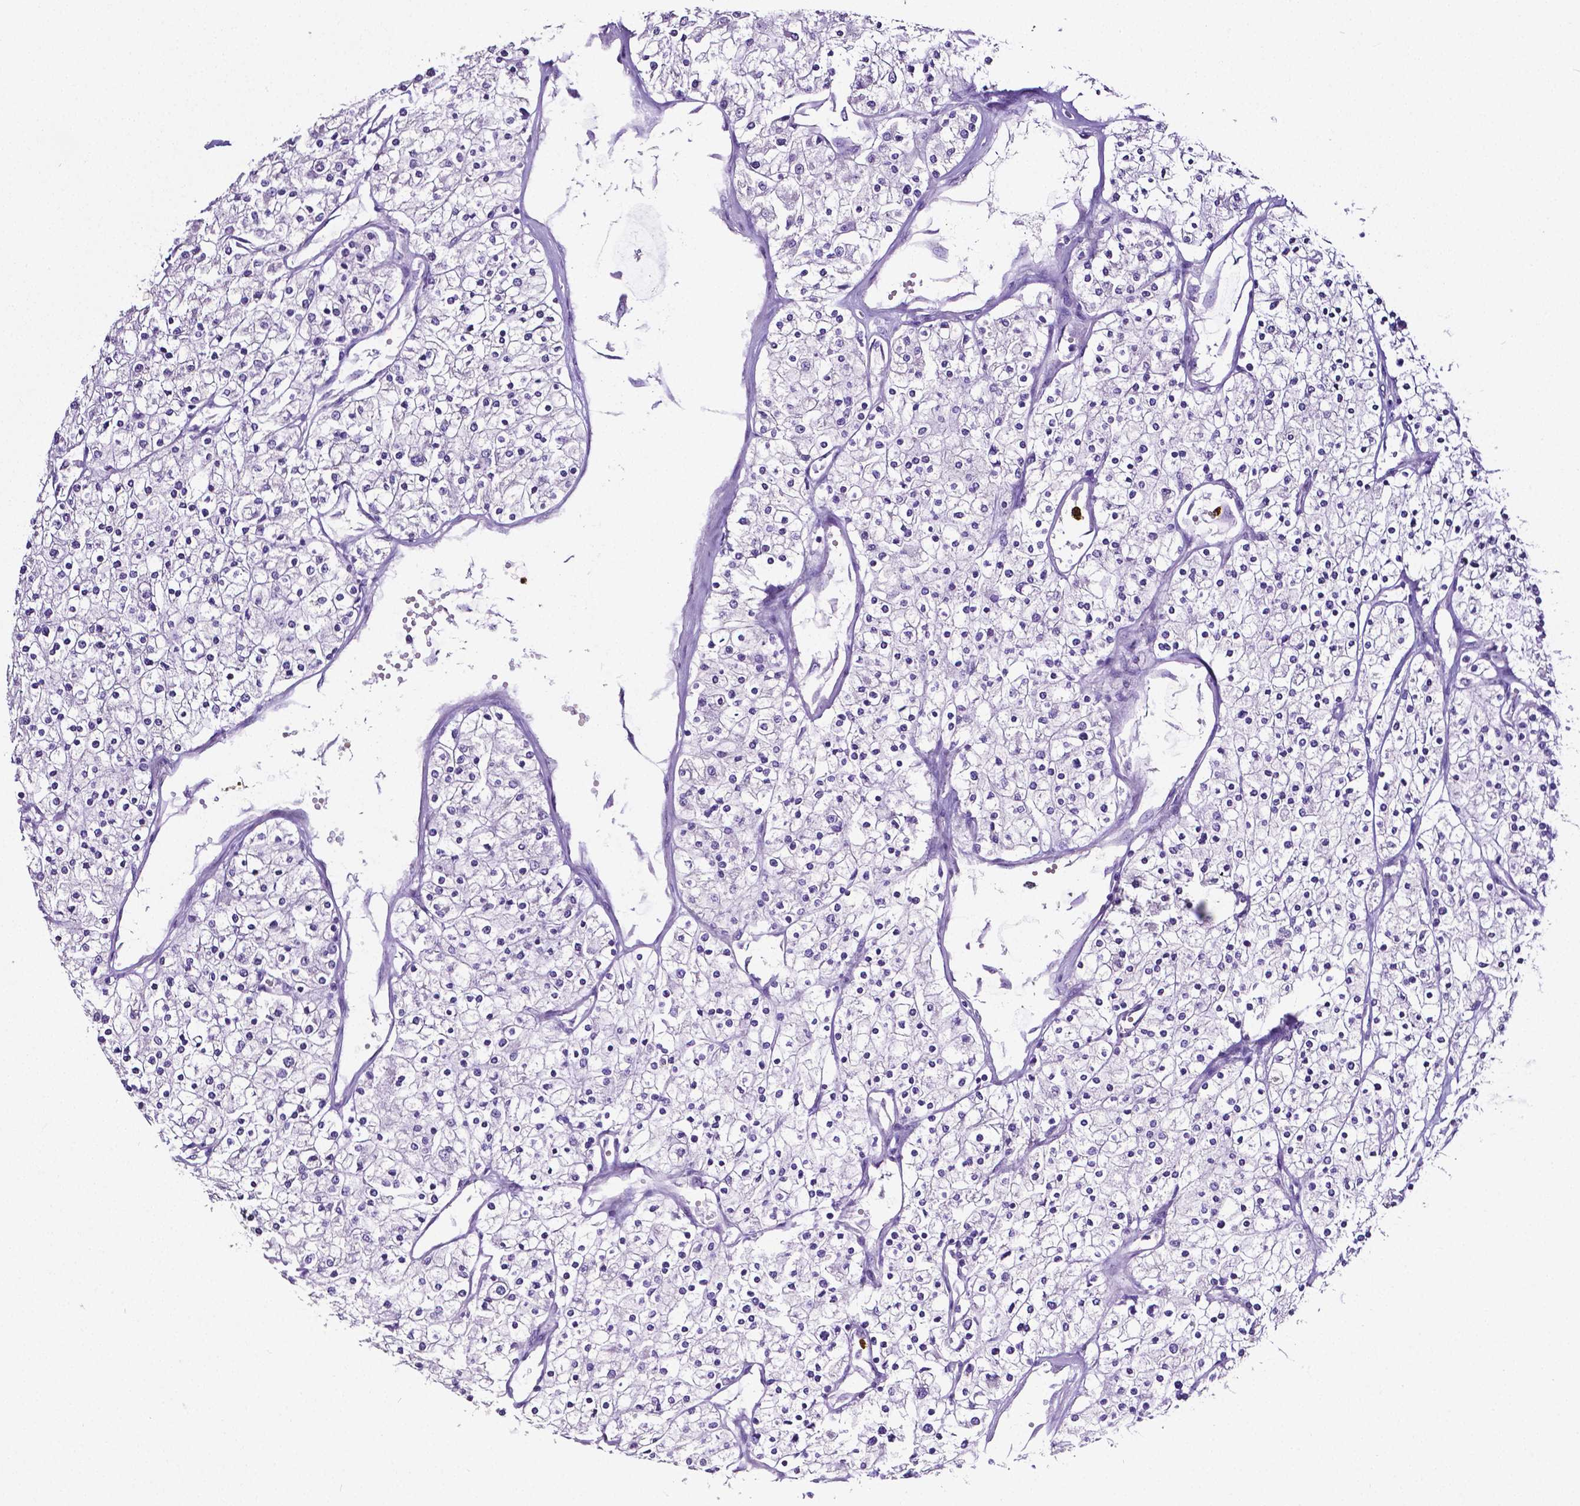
{"staining": {"intensity": "negative", "quantity": "none", "location": "none"}, "tissue": "renal cancer", "cell_type": "Tumor cells", "image_type": "cancer", "snomed": [{"axis": "morphology", "description": "Adenocarcinoma, NOS"}, {"axis": "topography", "description": "Kidney"}], "caption": "IHC of renal cancer shows no positivity in tumor cells. (Brightfield microscopy of DAB immunohistochemistry (IHC) at high magnification).", "gene": "MMP9", "patient": {"sex": "male", "age": 80}}